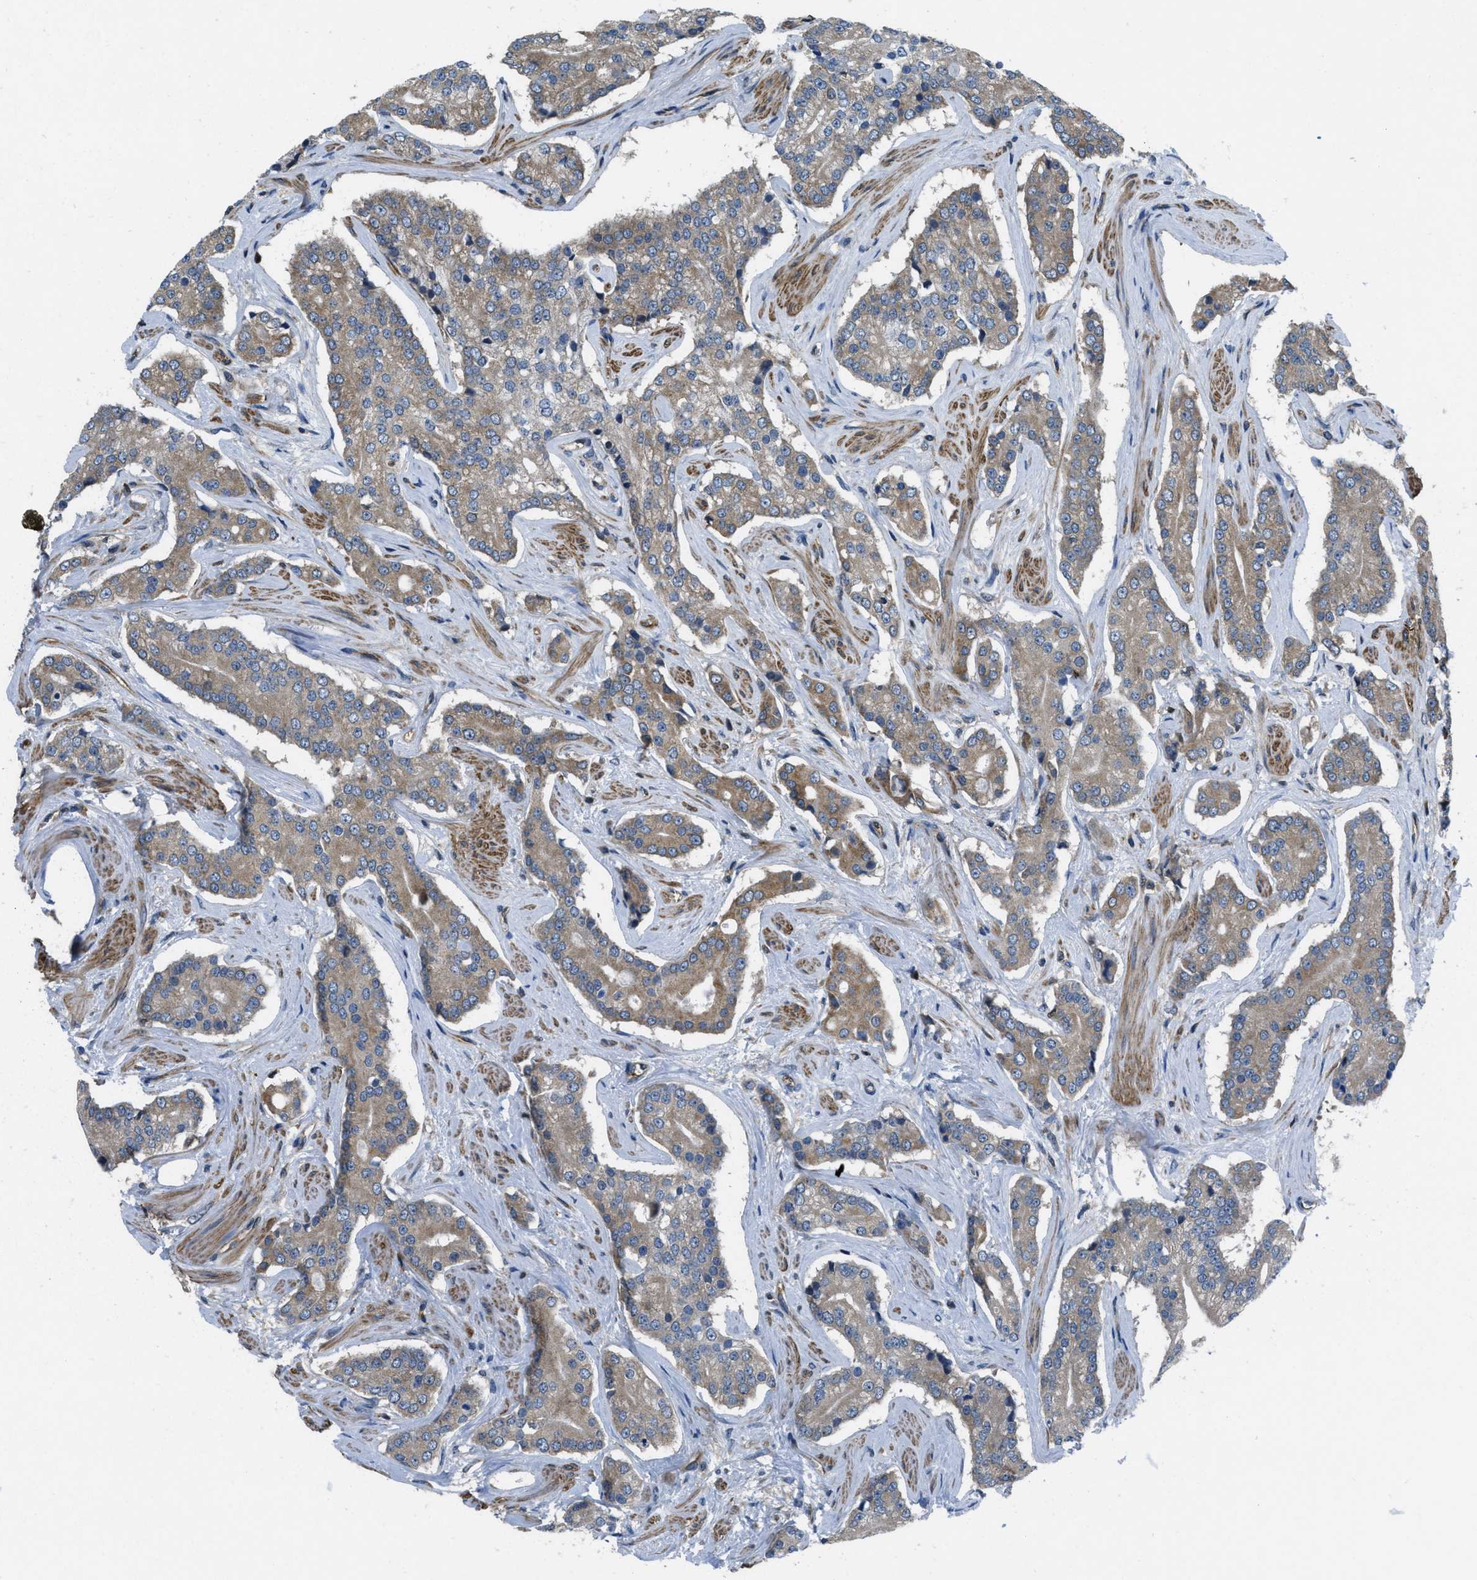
{"staining": {"intensity": "weak", "quantity": ">75%", "location": "cytoplasmic/membranous"}, "tissue": "prostate cancer", "cell_type": "Tumor cells", "image_type": "cancer", "snomed": [{"axis": "morphology", "description": "Adenocarcinoma, High grade"}, {"axis": "topography", "description": "Prostate"}], "caption": "Immunohistochemical staining of human prostate cancer reveals weak cytoplasmic/membranous protein staining in about >75% of tumor cells. Using DAB (3,3'-diaminobenzidine) (brown) and hematoxylin (blue) stains, captured at high magnification using brightfield microscopy.", "gene": "PIP5K1C", "patient": {"sex": "male", "age": 71}}